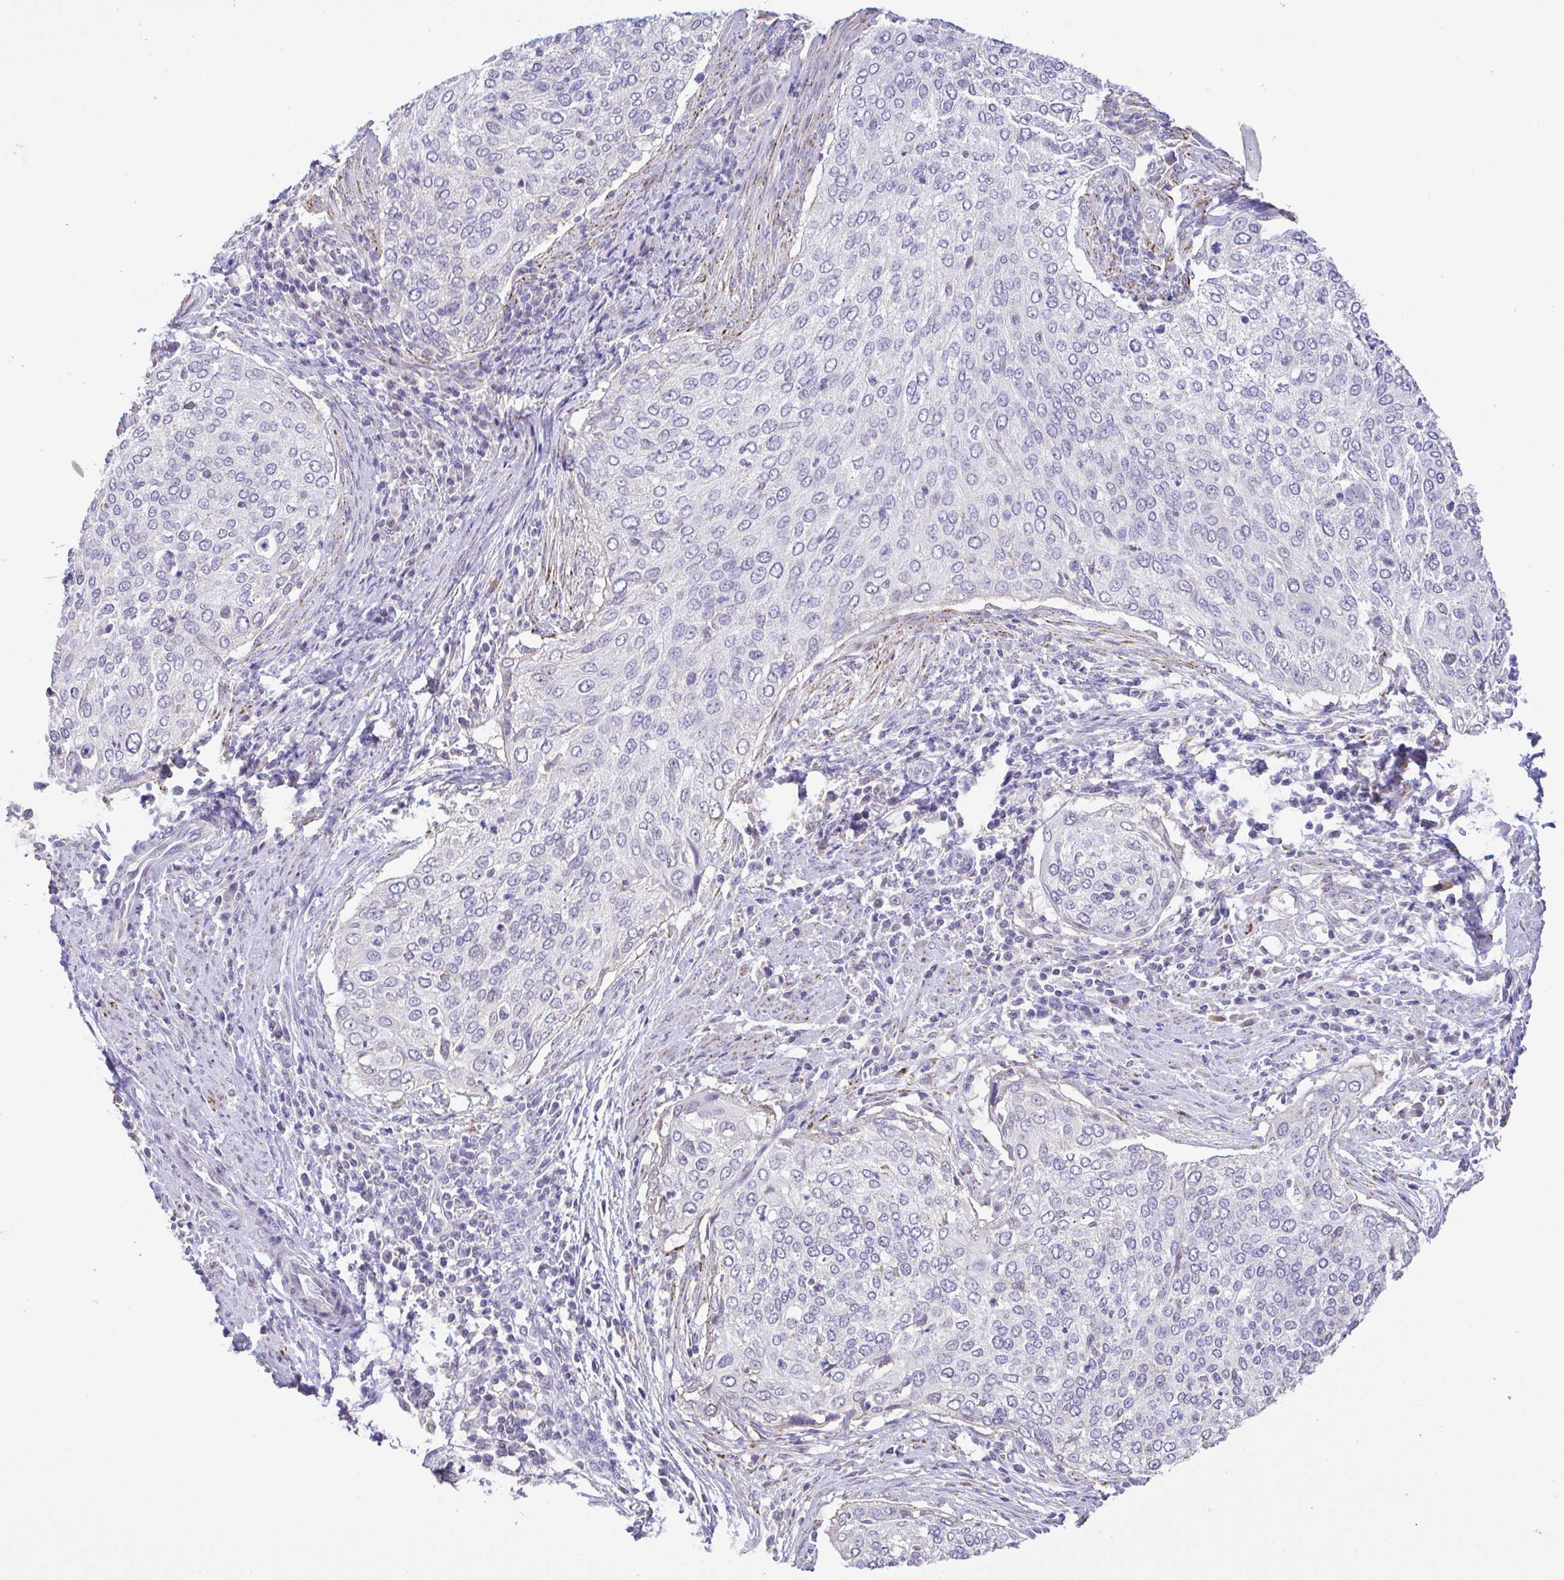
{"staining": {"intensity": "weak", "quantity": "<25%", "location": "nuclear"}, "tissue": "cervical cancer", "cell_type": "Tumor cells", "image_type": "cancer", "snomed": [{"axis": "morphology", "description": "Squamous cell carcinoma, NOS"}, {"axis": "topography", "description": "Cervix"}], "caption": "Tumor cells are negative for protein expression in human cervical cancer (squamous cell carcinoma).", "gene": "CTU1", "patient": {"sex": "female", "age": 38}}